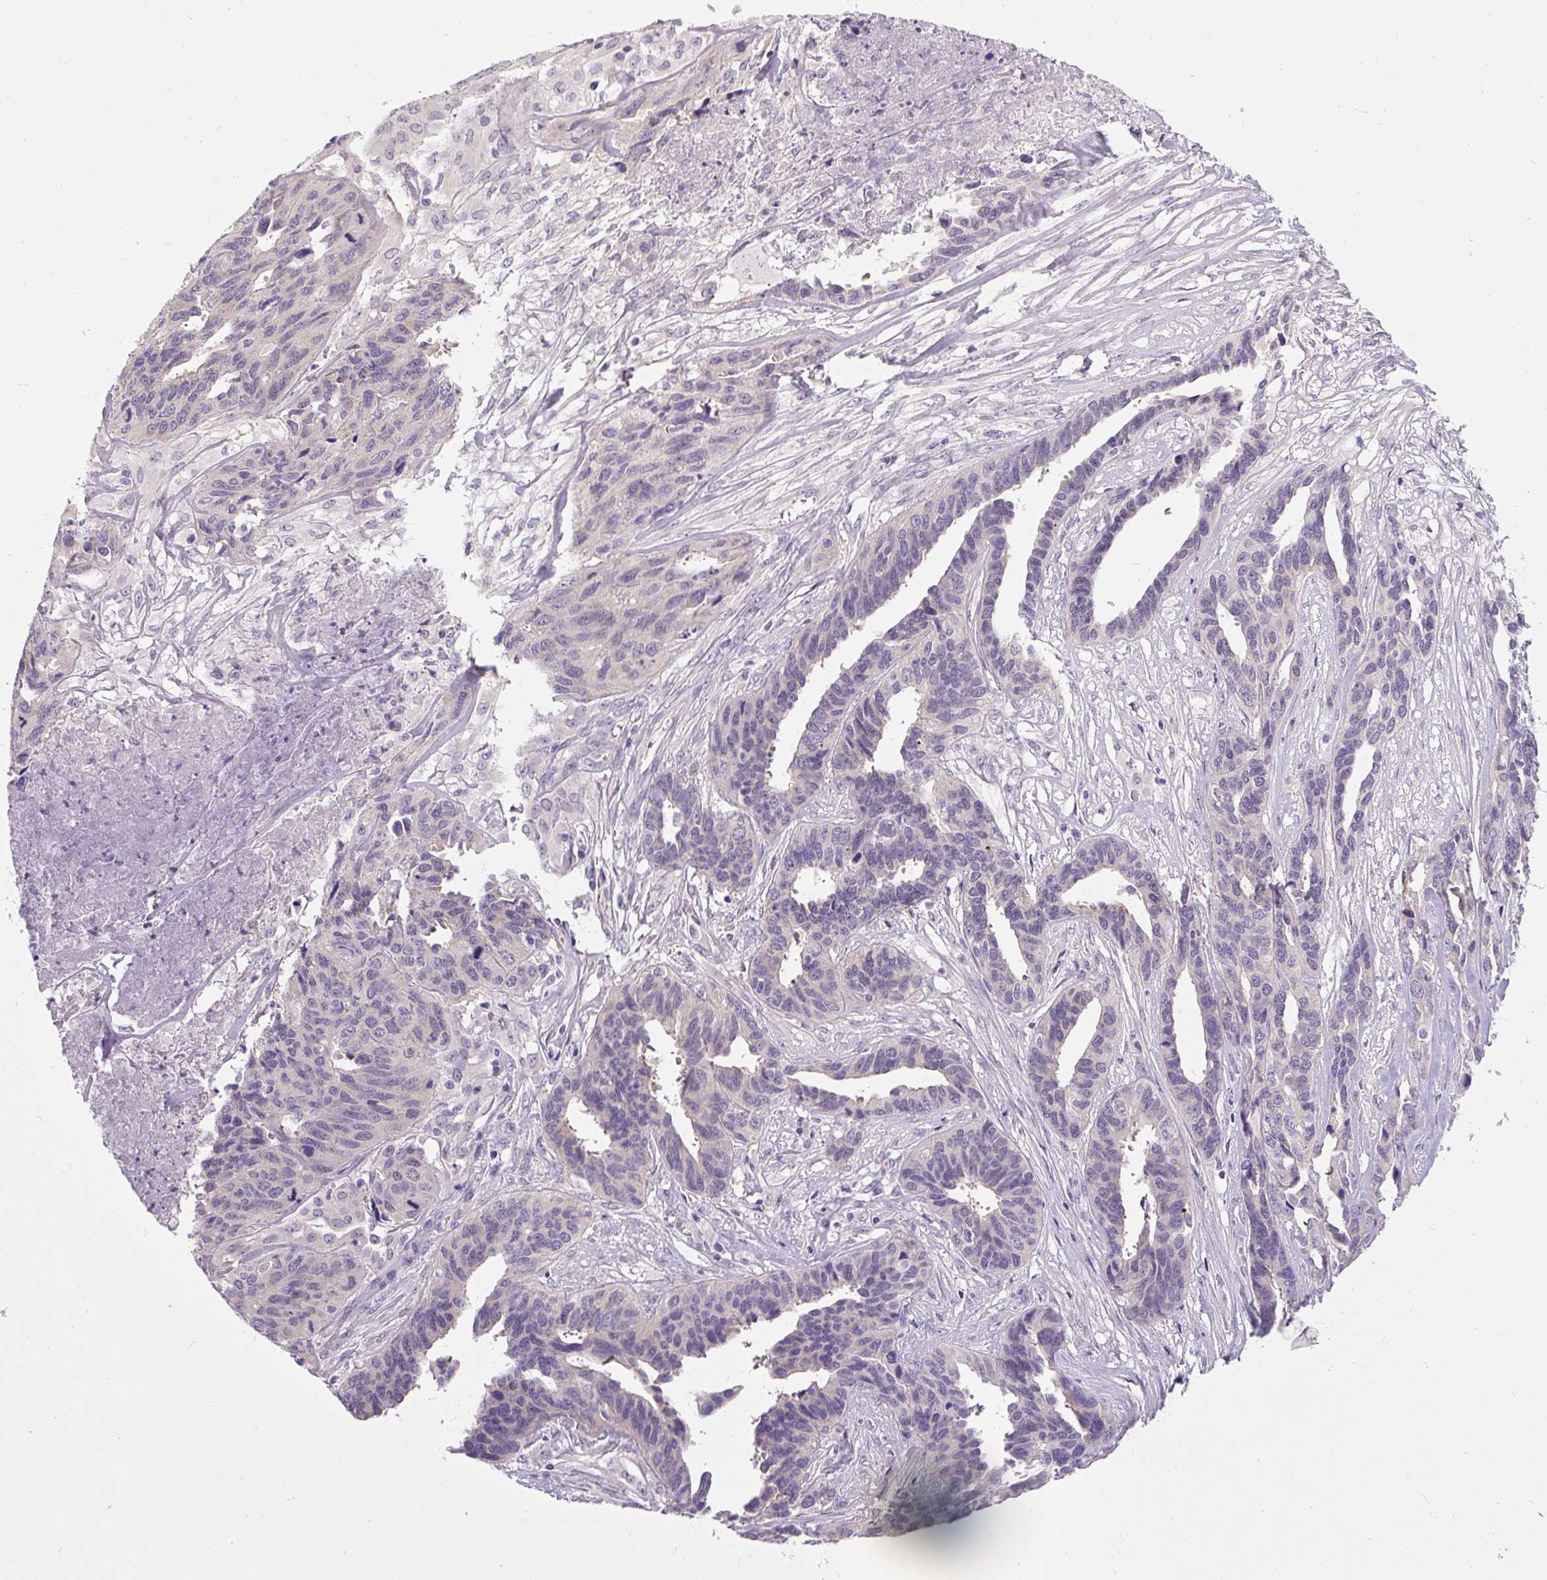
{"staining": {"intensity": "negative", "quantity": "none", "location": "none"}, "tissue": "ovarian cancer", "cell_type": "Tumor cells", "image_type": "cancer", "snomed": [{"axis": "morphology", "description": "Cystadenocarcinoma, serous, NOS"}, {"axis": "topography", "description": "Ovary"}], "caption": "There is no significant expression in tumor cells of ovarian cancer (serous cystadenocarcinoma).", "gene": "FAM117B", "patient": {"sex": "female", "age": 64}}